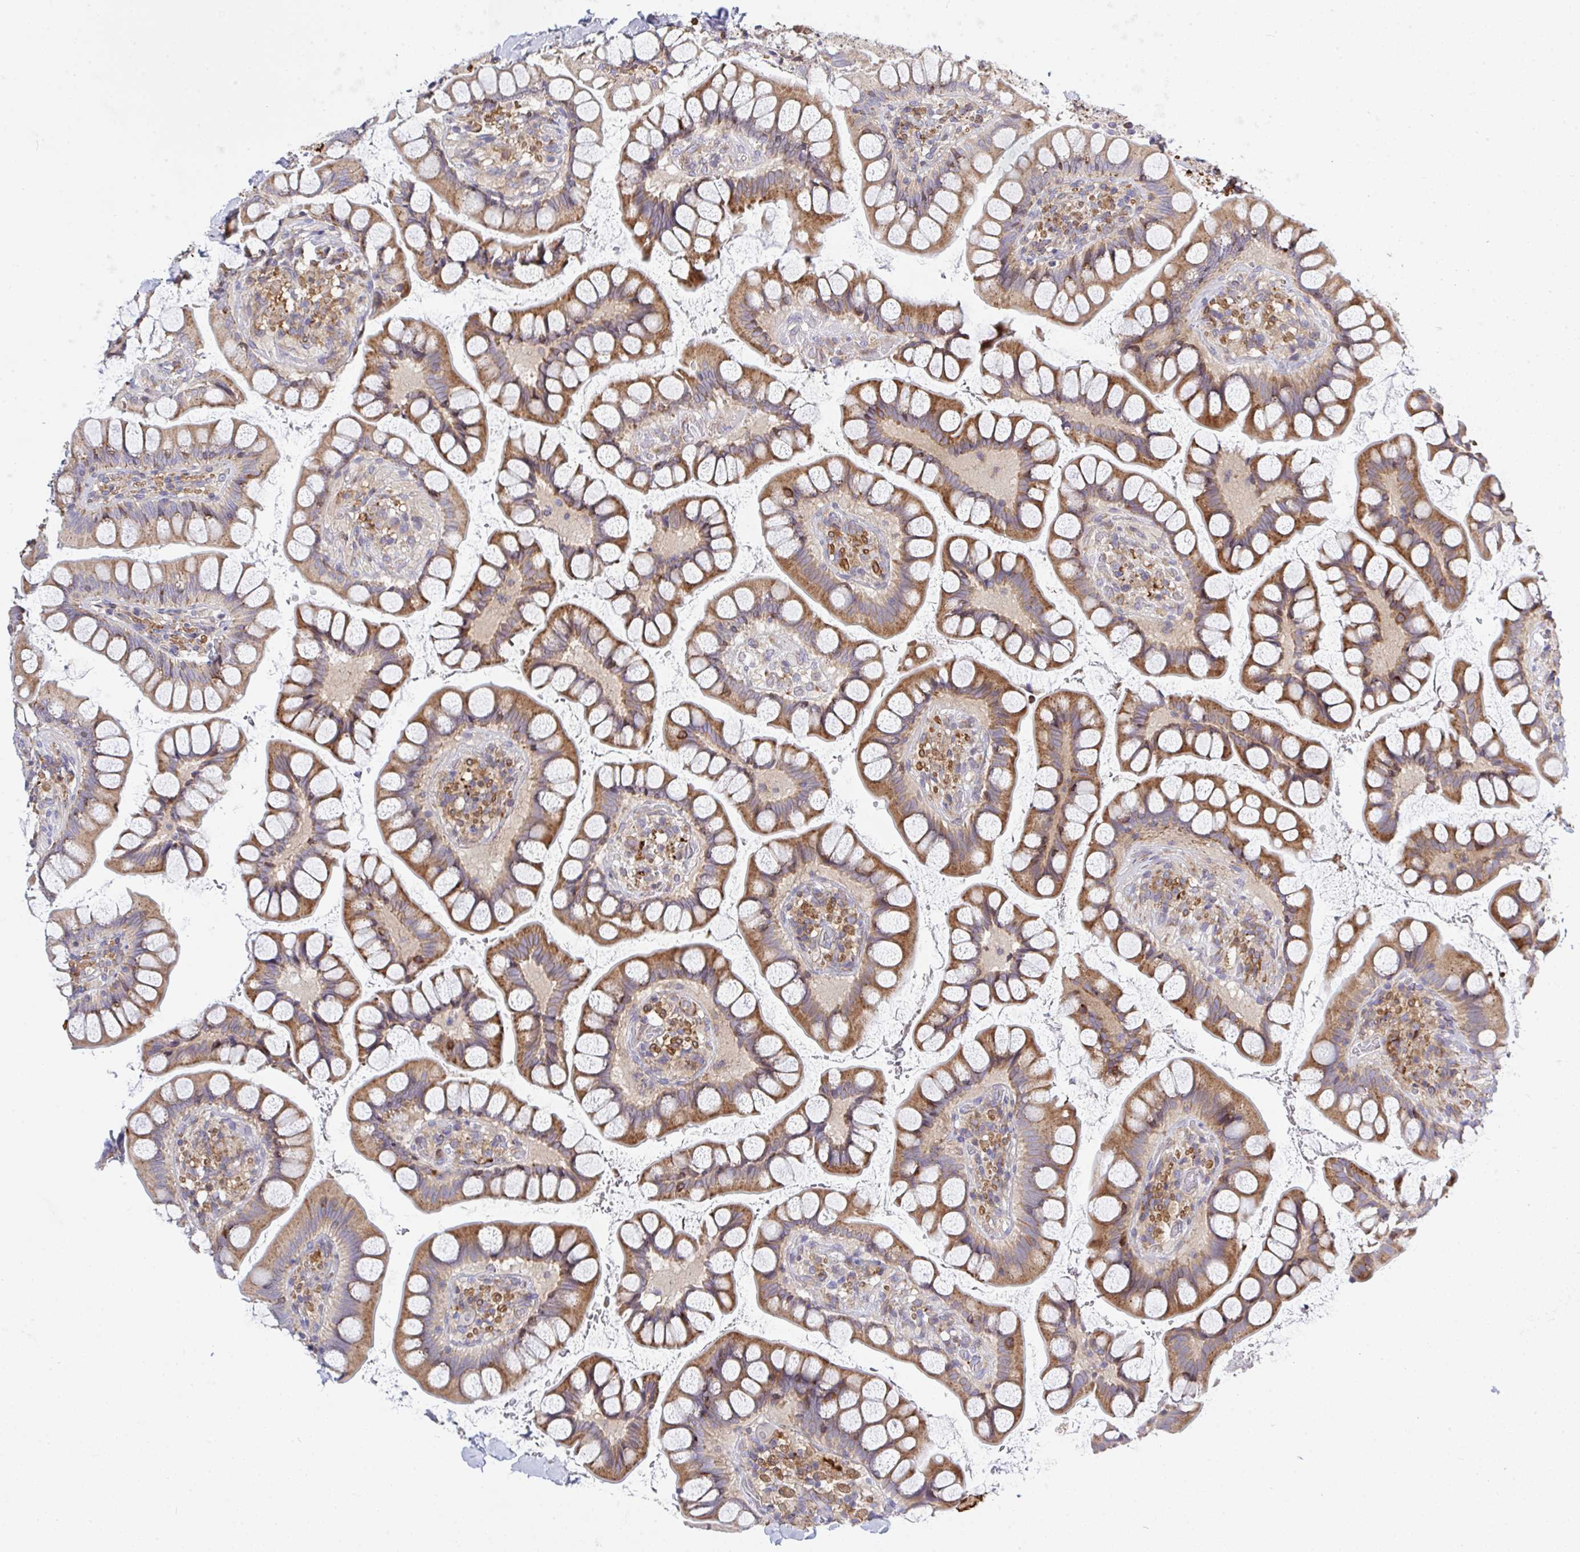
{"staining": {"intensity": "moderate", "quantity": ">75%", "location": "cytoplasmic/membranous"}, "tissue": "small intestine", "cell_type": "Glandular cells", "image_type": "normal", "snomed": [{"axis": "morphology", "description": "Normal tissue, NOS"}, {"axis": "topography", "description": "Small intestine"}], "caption": "This micrograph displays benign small intestine stained with IHC to label a protein in brown. The cytoplasmic/membranous of glandular cells show moderate positivity for the protein. Nuclei are counter-stained blue.", "gene": "FRMD3", "patient": {"sex": "male", "age": 70}}